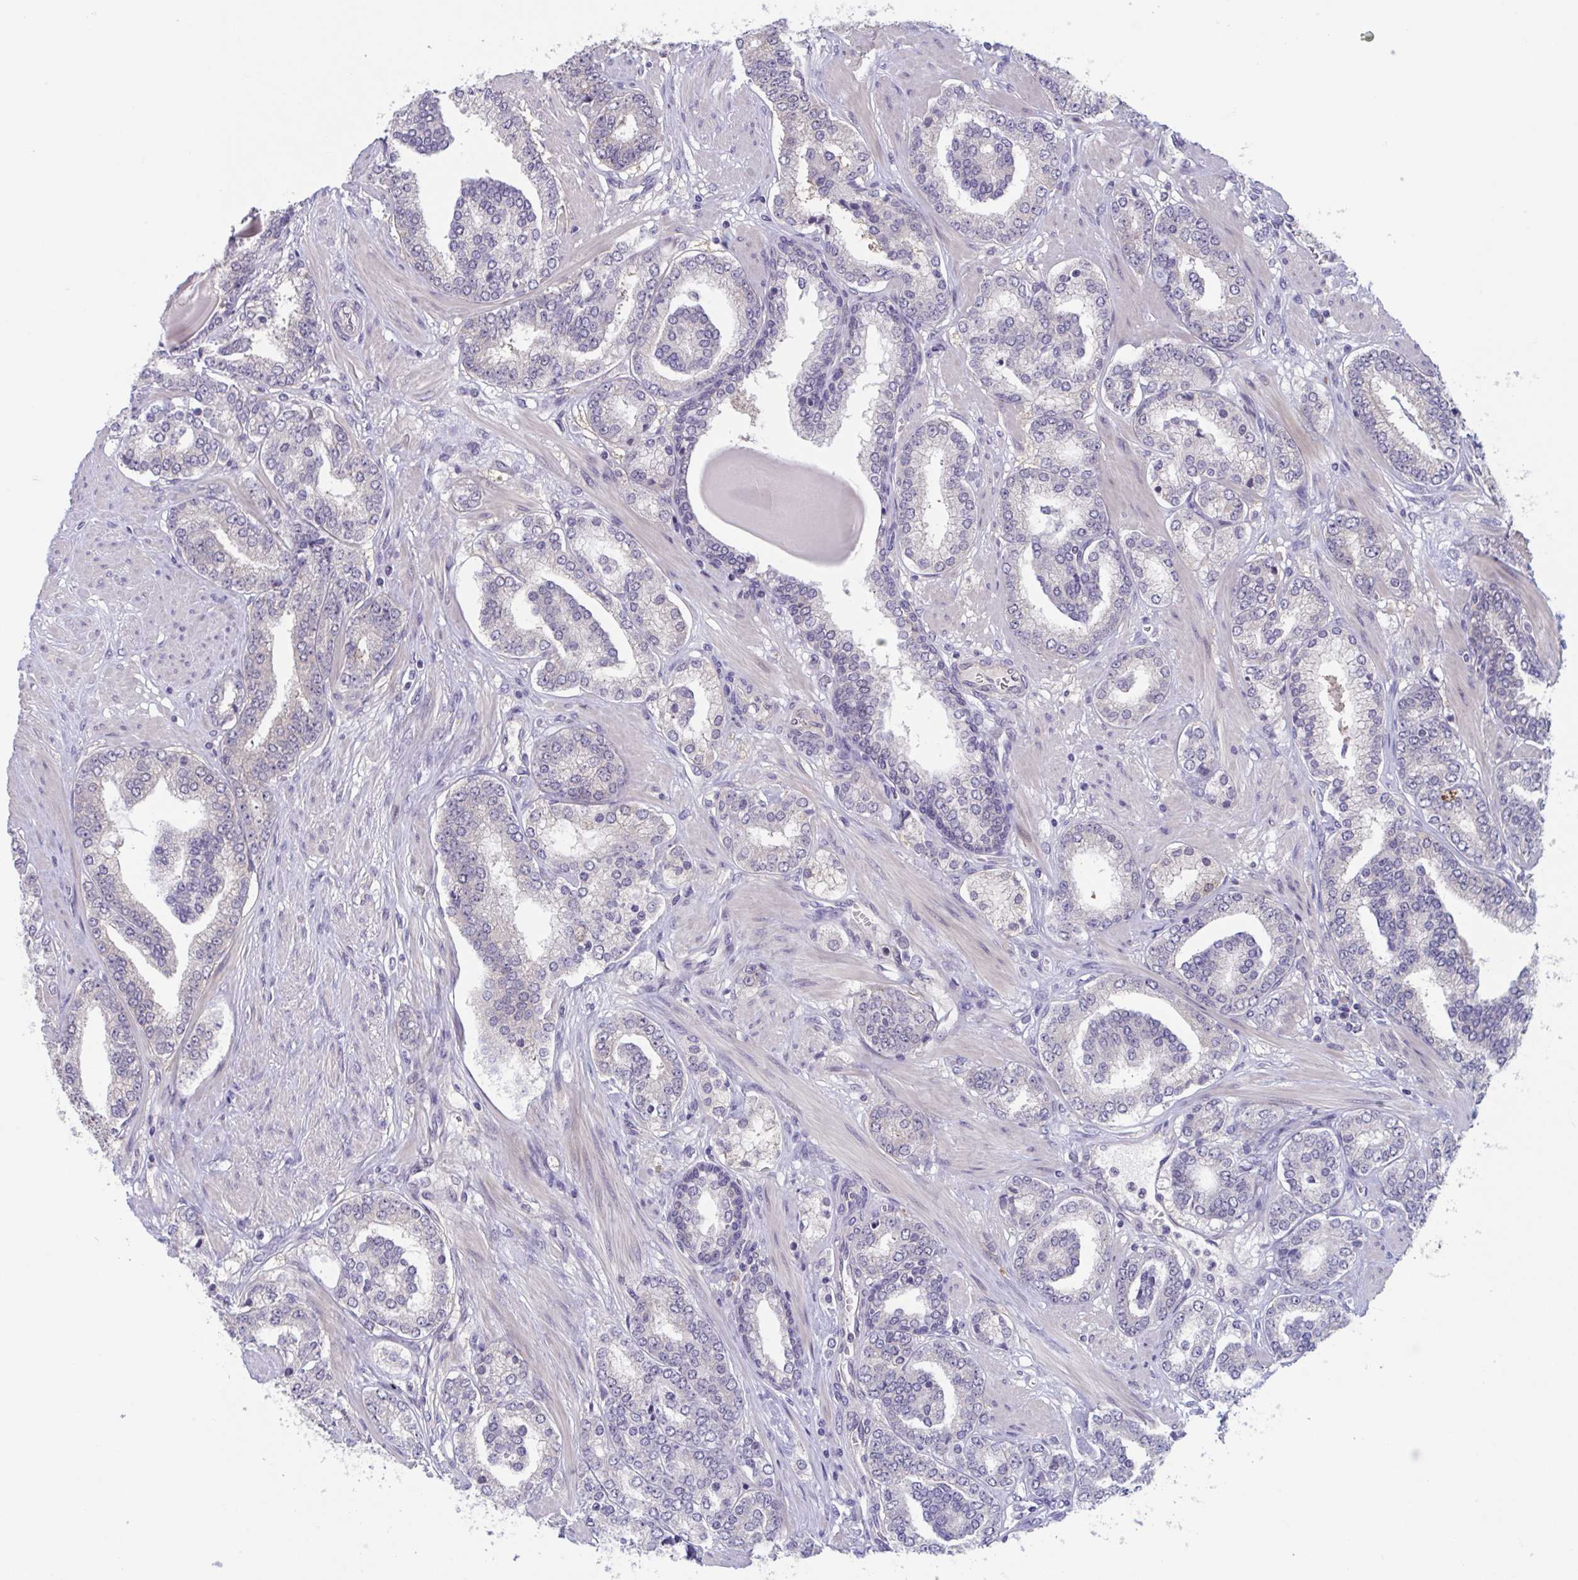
{"staining": {"intensity": "weak", "quantity": "<25%", "location": "cytoplasmic/membranous"}, "tissue": "prostate cancer", "cell_type": "Tumor cells", "image_type": "cancer", "snomed": [{"axis": "morphology", "description": "Adenocarcinoma, High grade"}, {"axis": "topography", "description": "Prostate"}], "caption": "There is no significant staining in tumor cells of prostate cancer (adenocarcinoma (high-grade)). (Stains: DAB (3,3'-diaminobenzidine) immunohistochemistry (IHC) with hematoxylin counter stain, Microscopy: brightfield microscopy at high magnification).", "gene": "RIOK1", "patient": {"sex": "male", "age": 62}}